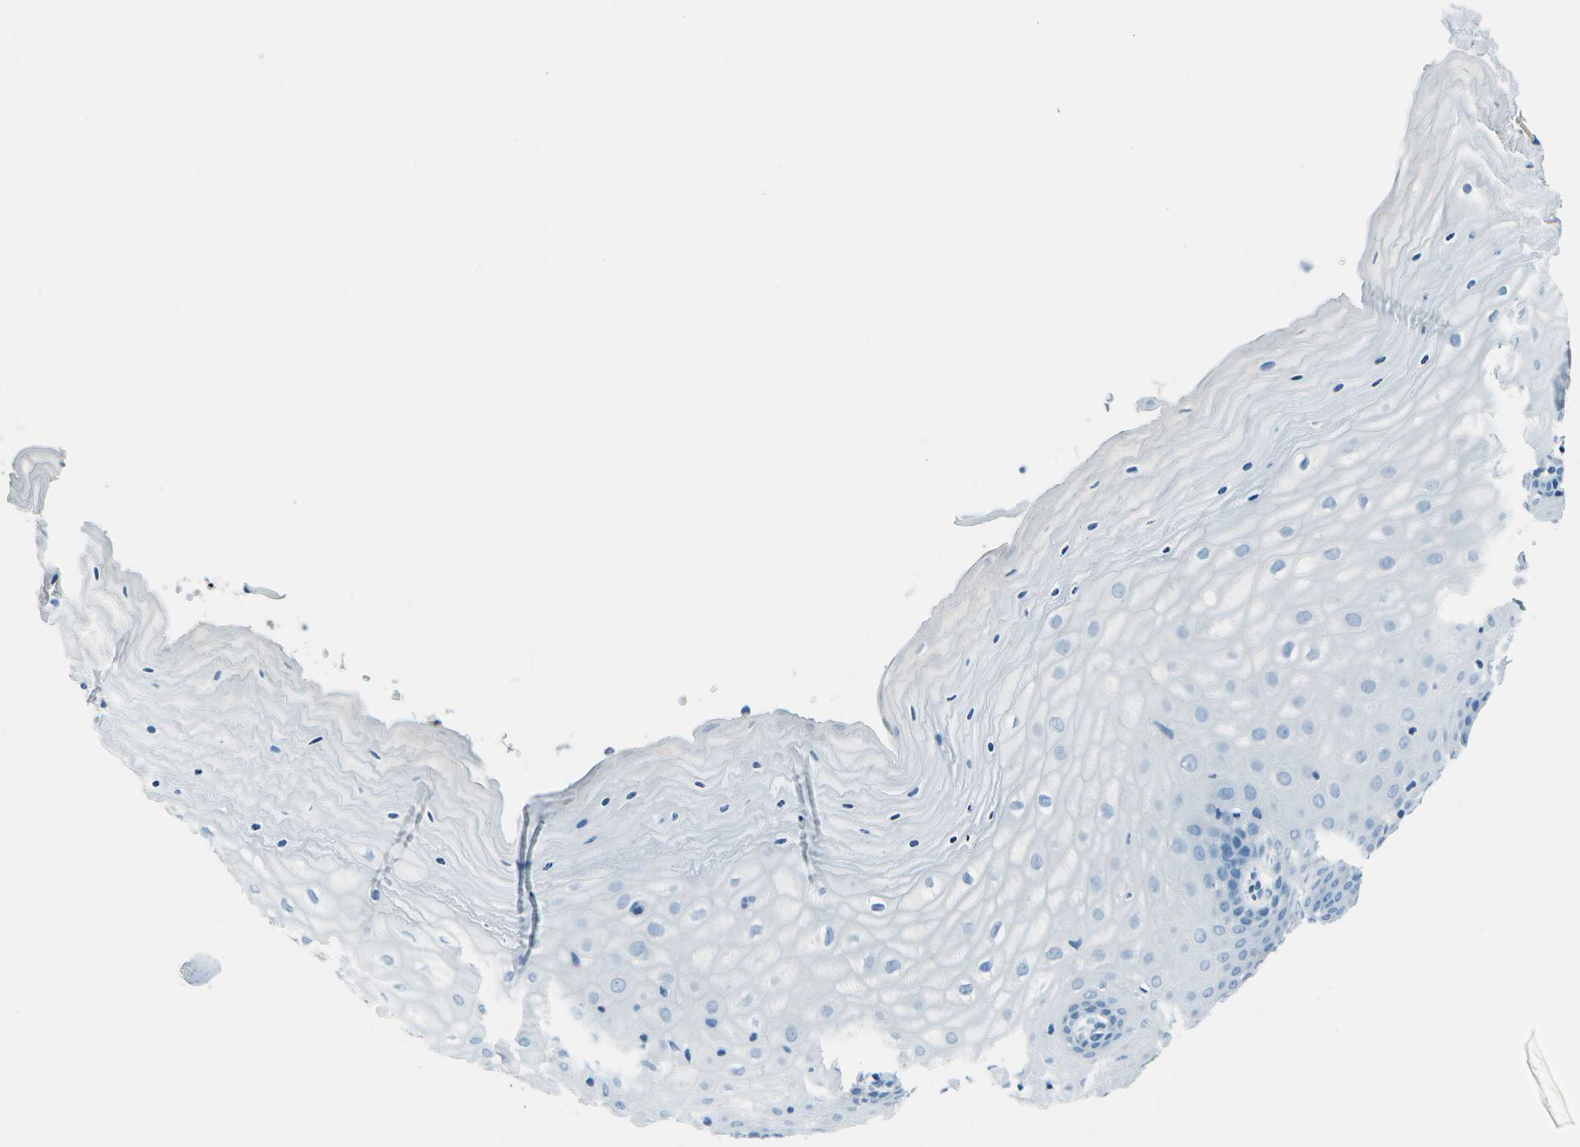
{"staining": {"intensity": "negative", "quantity": "none", "location": "none"}, "tissue": "cervix", "cell_type": "Glandular cells", "image_type": "normal", "snomed": [{"axis": "morphology", "description": "Normal tissue, NOS"}, {"axis": "topography", "description": "Cervix"}], "caption": "Glandular cells are negative for brown protein staining in benign cervix.", "gene": "FGF1", "patient": {"sex": "female", "age": 55}}